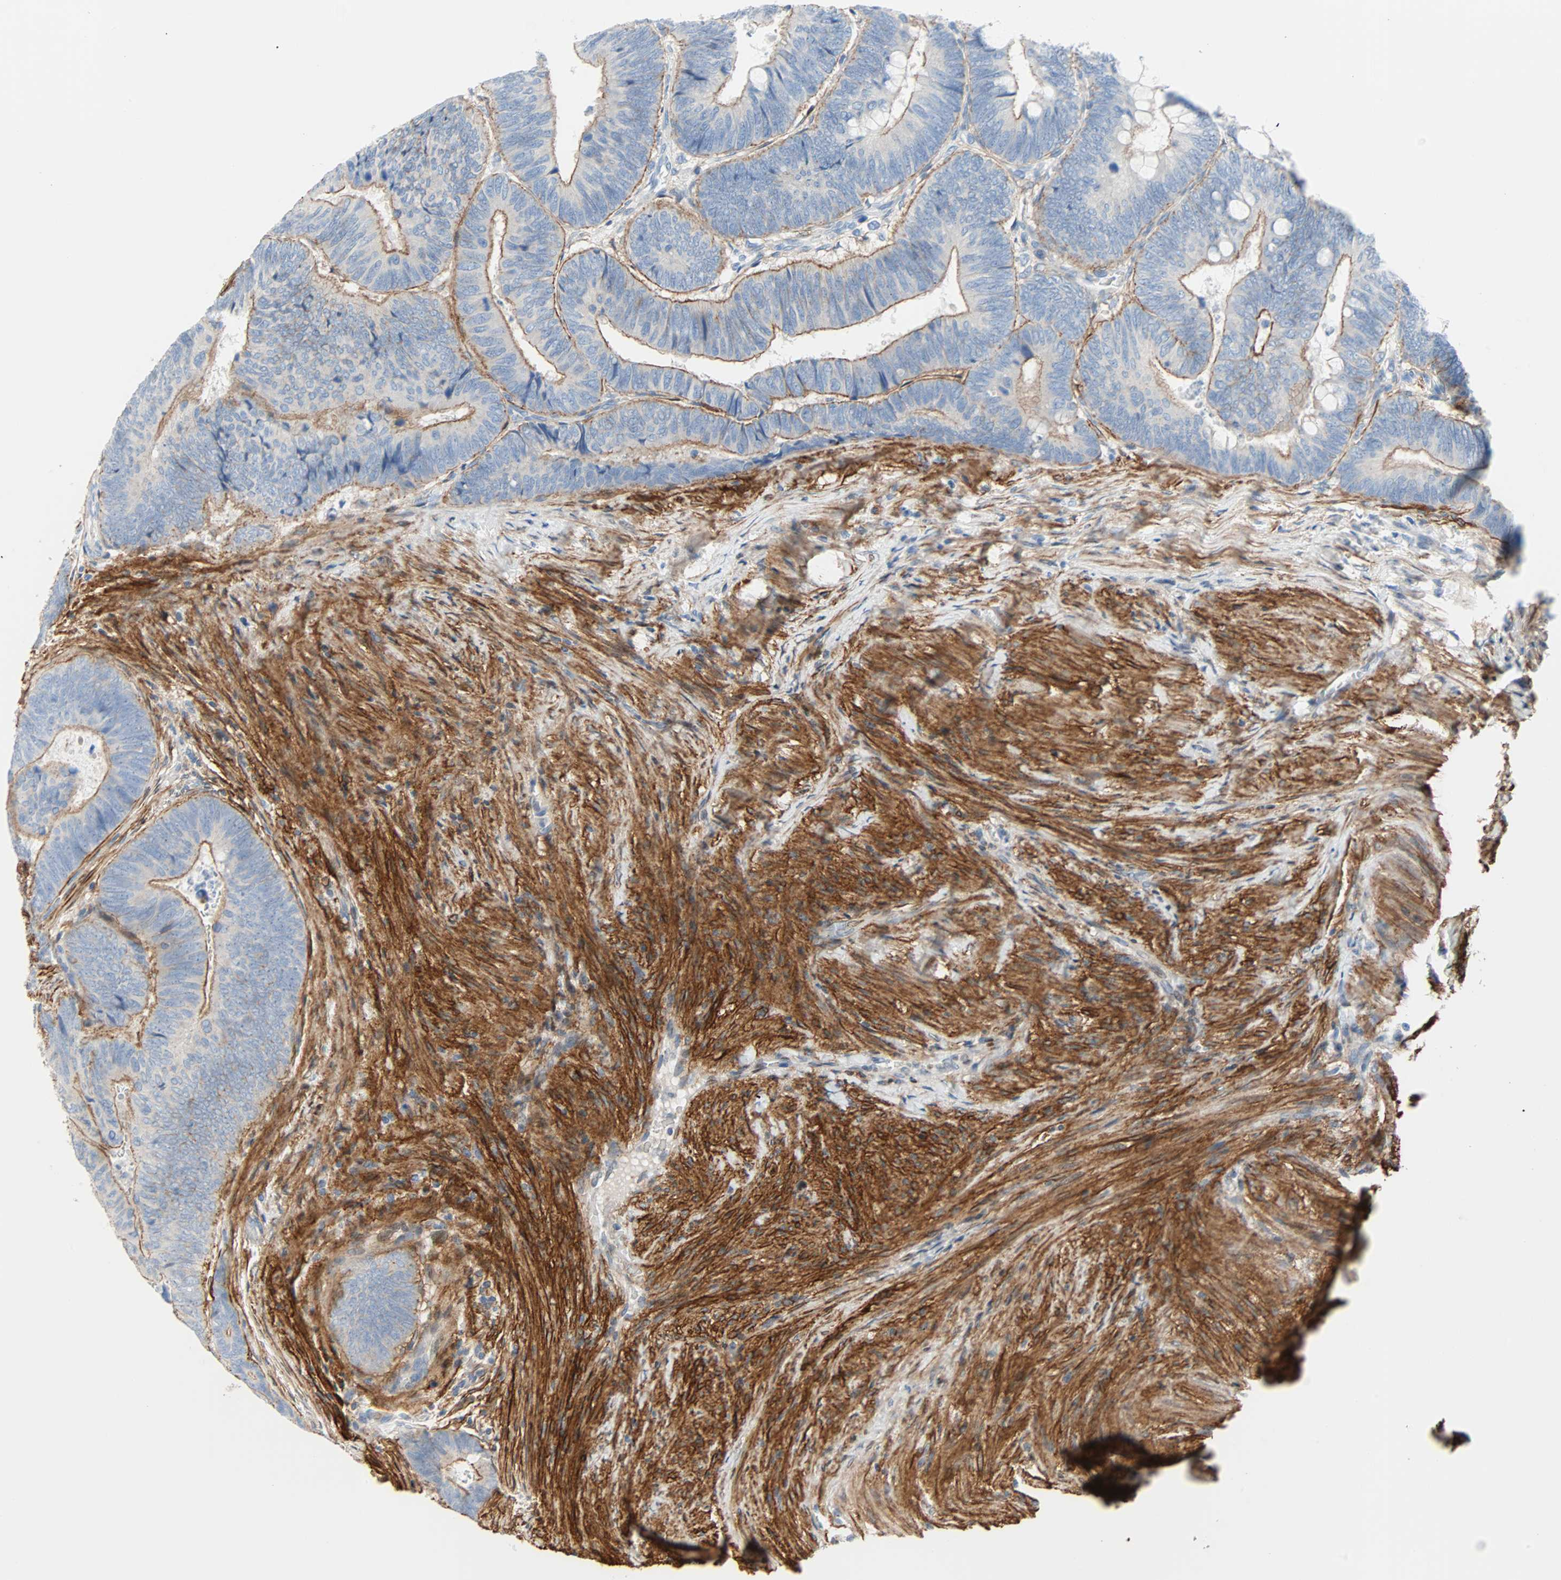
{"staining": {"intensity": "moderate", "quantity": ">75%", "location": "cytoplasmic/membranous"}, "tissue": "colorectal cancer", "cell_type": "Tumor cells", "image_type": "cancer", "snomed": [{"axis": "morphology", "description": "Normal tissue, NOS"}, {"axis": "morphology", "description": "Adenocarcinoma, NOS"}, {"axis": "topography", "description": "Rectum"}, {"axis": "topography", "description": "Peripheral nerve tissue"}], "caption": "Colorectal adenocarcinoma stained for a protein (brown) displays moderate cytoplasmic/membranous positive staining in about >75% of tumor cells.", "gene": "PDPN", "patient": {"sex": "male", "age": 92}}